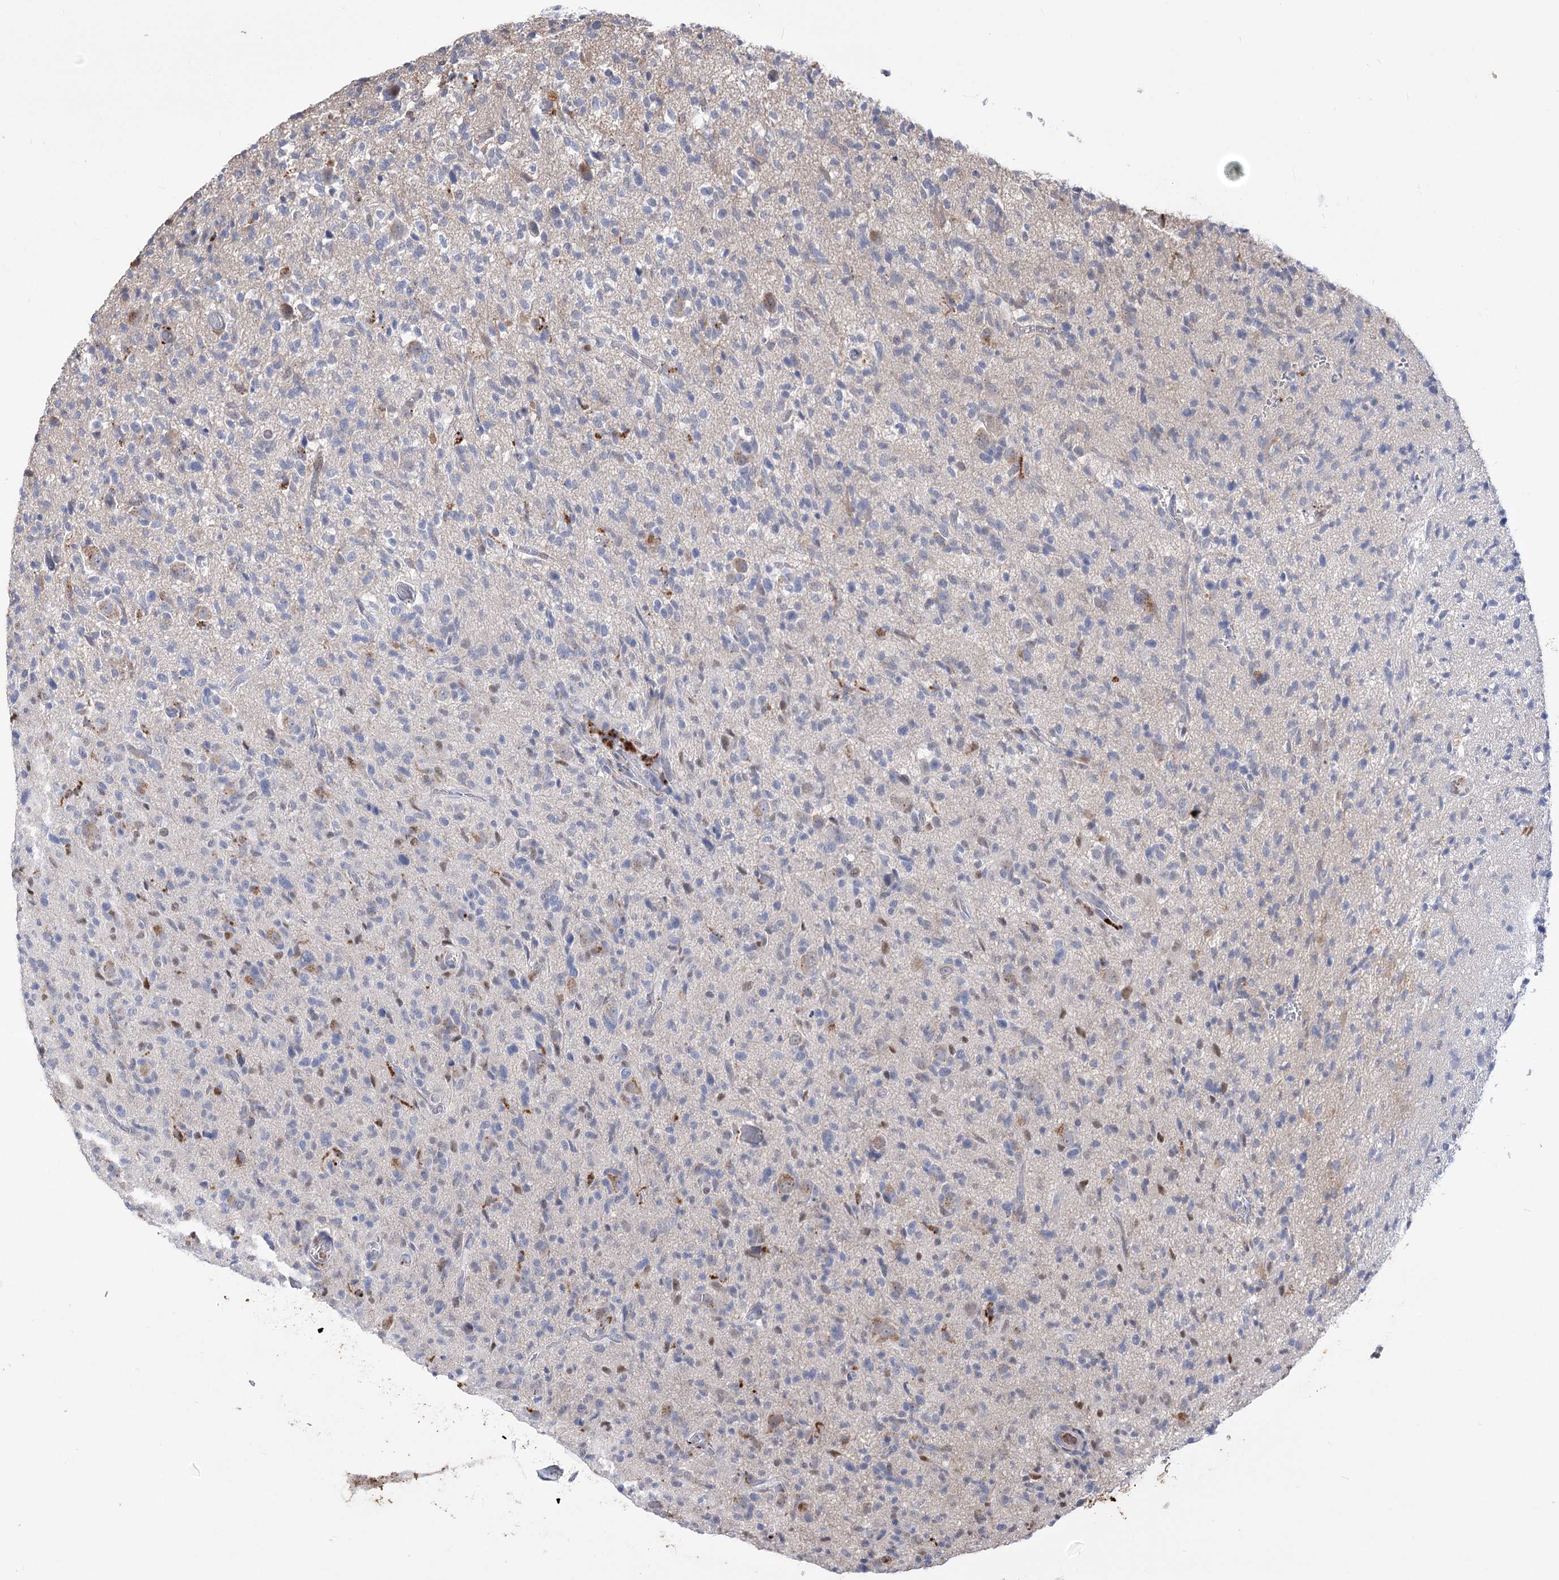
{"staining": {"intensity": "negative", "quantity": "none", "location": "none"}, "tissue": "glioma", "cell_type": "Tumor cells", "image_type": "cancer", "snomed": [{"axis": "morphology", "description": "Glioma, malignant, High grade"}, {"axis": "topography", "description": "Brain"}], "caption": "This is a micrograph of immunohistochemistry (IHC) staining of high-grade glioma (malignant), which shows no positivity in tumor cells.", "gene": "SIAE", "patient": {"sex": "female", "age": 57}}